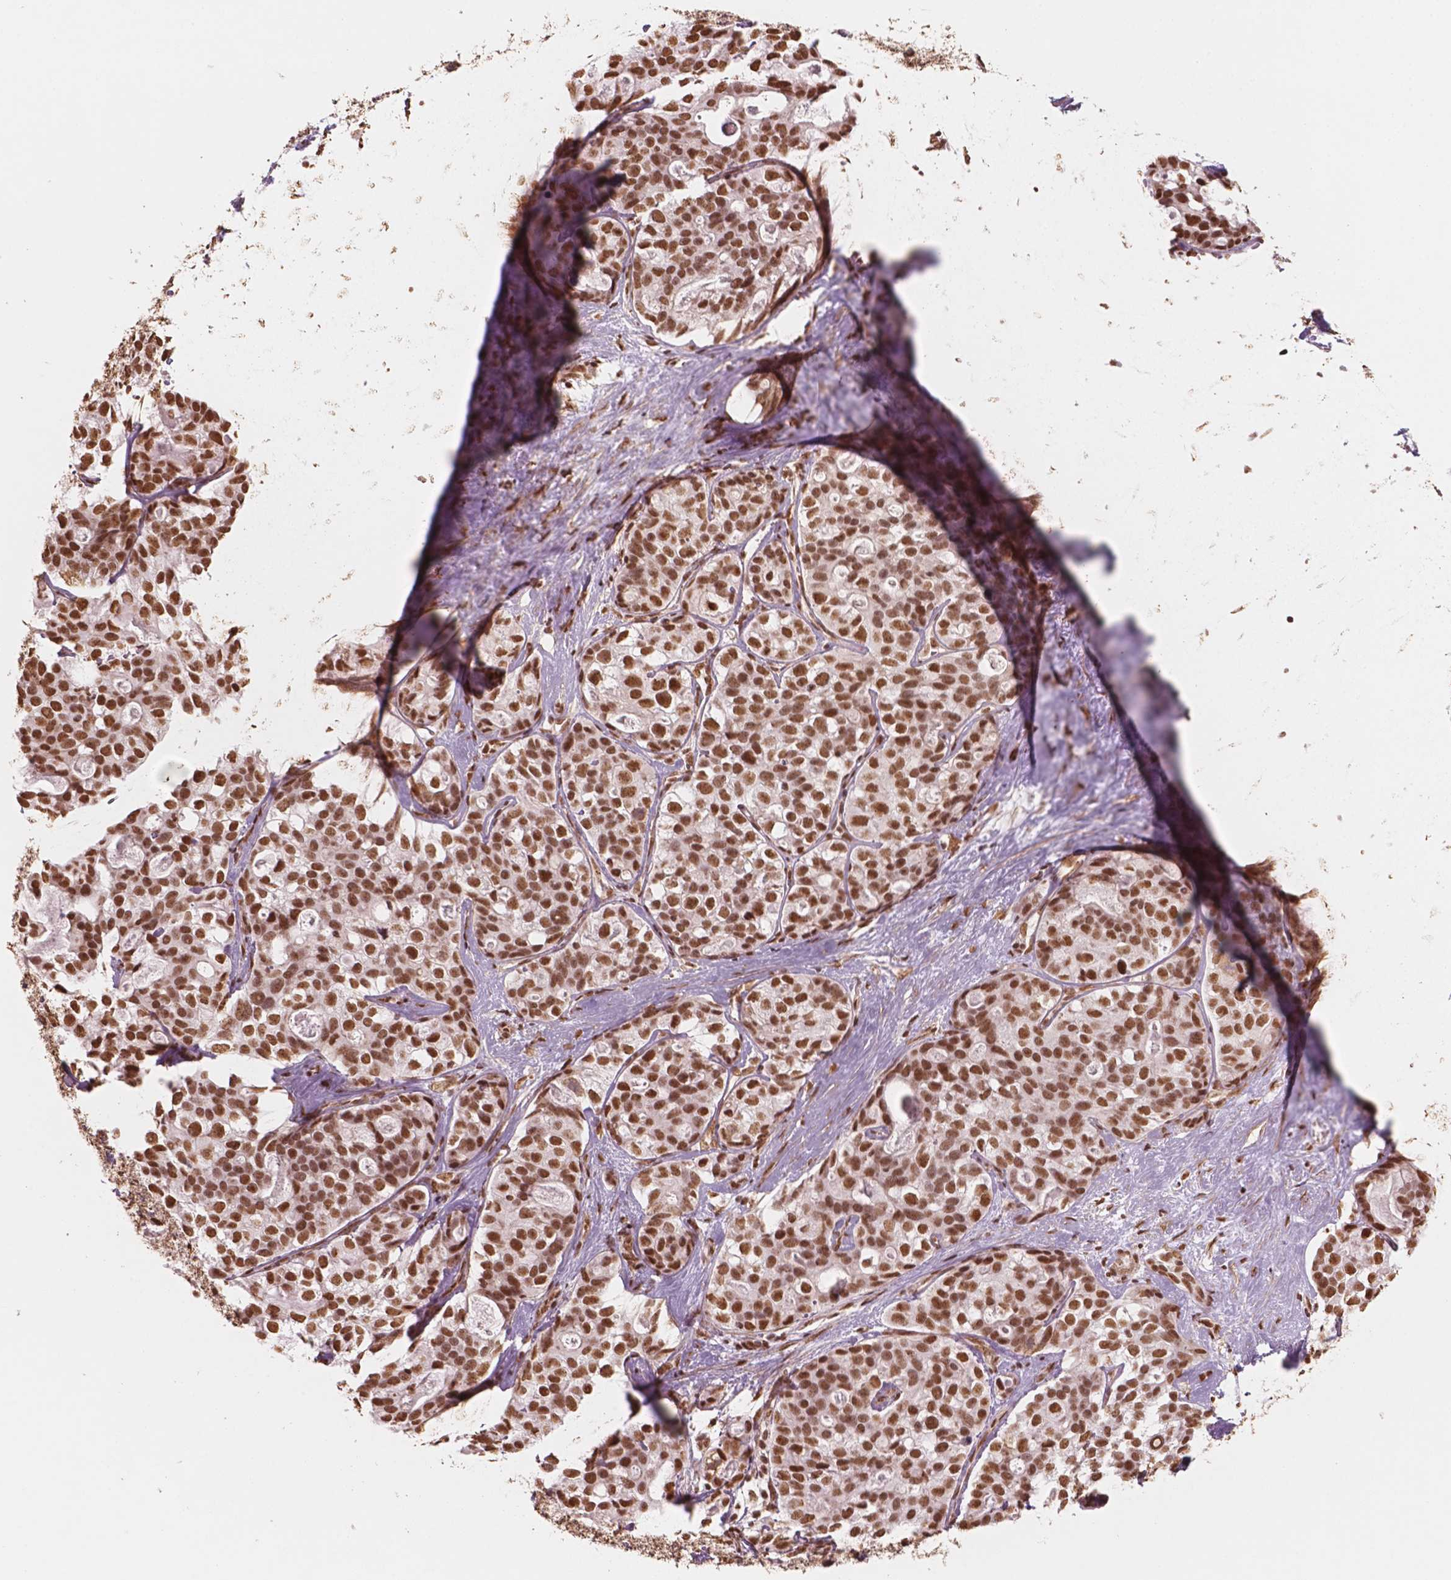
{"staining": {"intensity": "moderate", "quantity": ">75%", "location": "nuclear"}, "tissue": "liver cancer", "cell_type": "Tumor cells", "image_type": "cancer", "snomed": [{"axis": "morphology", "description": "Cholangiocarcinoma"}, {"axis": "topography", "description": "Liver"}], "caption": "Moderate nuclear positivity is seen in approximately >75% of tumor cells in cholangiocarcinoma (liver).", "gene": "GTF3C5", "patient": {"sex": "male", "age": 56}}